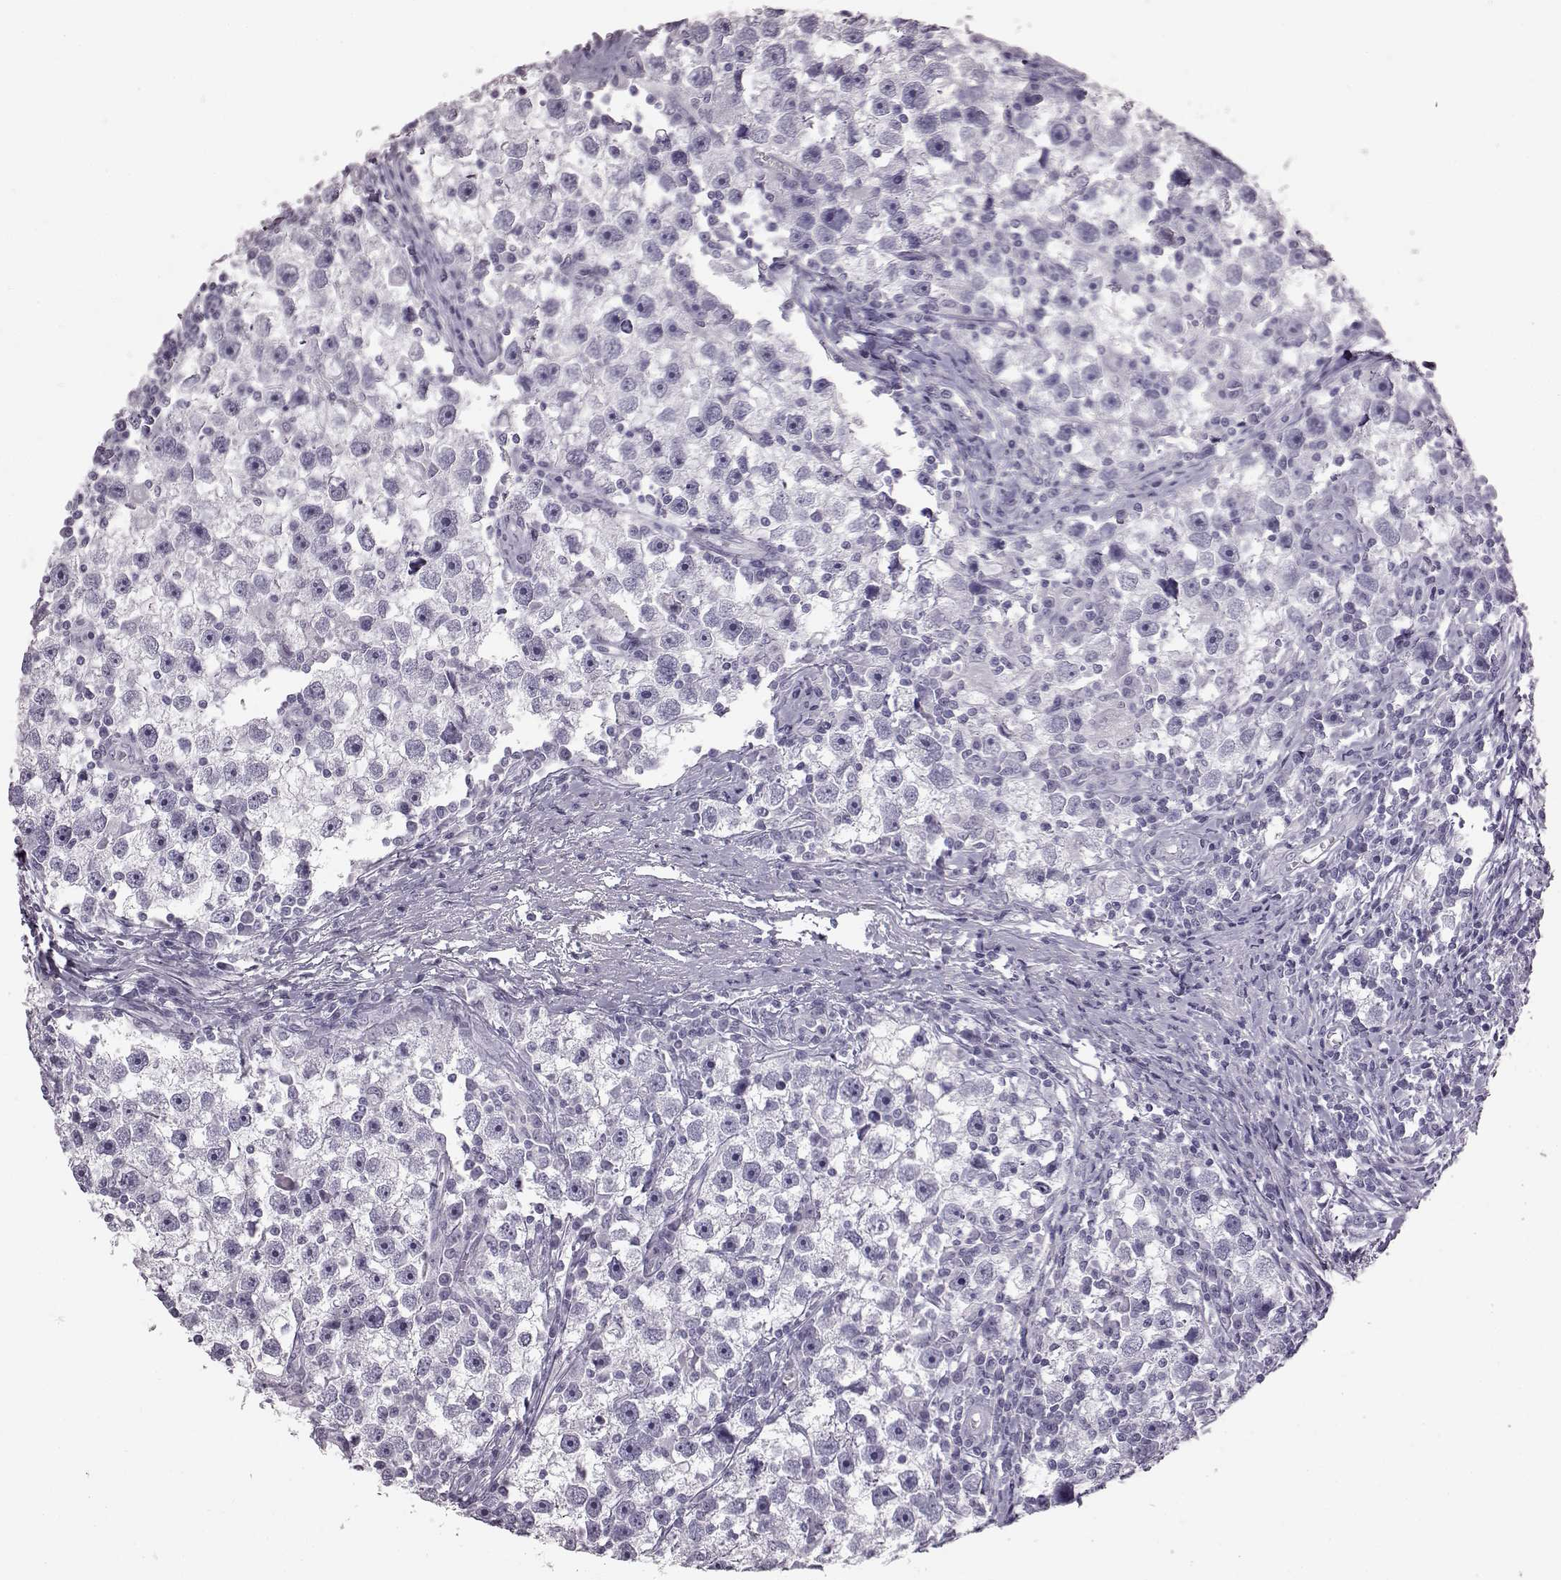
{"staining": {"intensity": "negative", "quantity": "none", "location": "none"}, "tissue": "testis cancer", "cell_type": "Tumor cells", "image_type": "cancer", "snomed": [{"axis": "morphology", "description": "Seminoma, NOS"}, {"axis": "topography", "description": "Testis"}], "caption": "An immunohistochemistry (IHC) micrograph of testis seminoma is shown. There is no staining in tumor cells of testis seminoma.", "gene": "TCHHL1", "patient": {"sex": "male", "age": 30}}